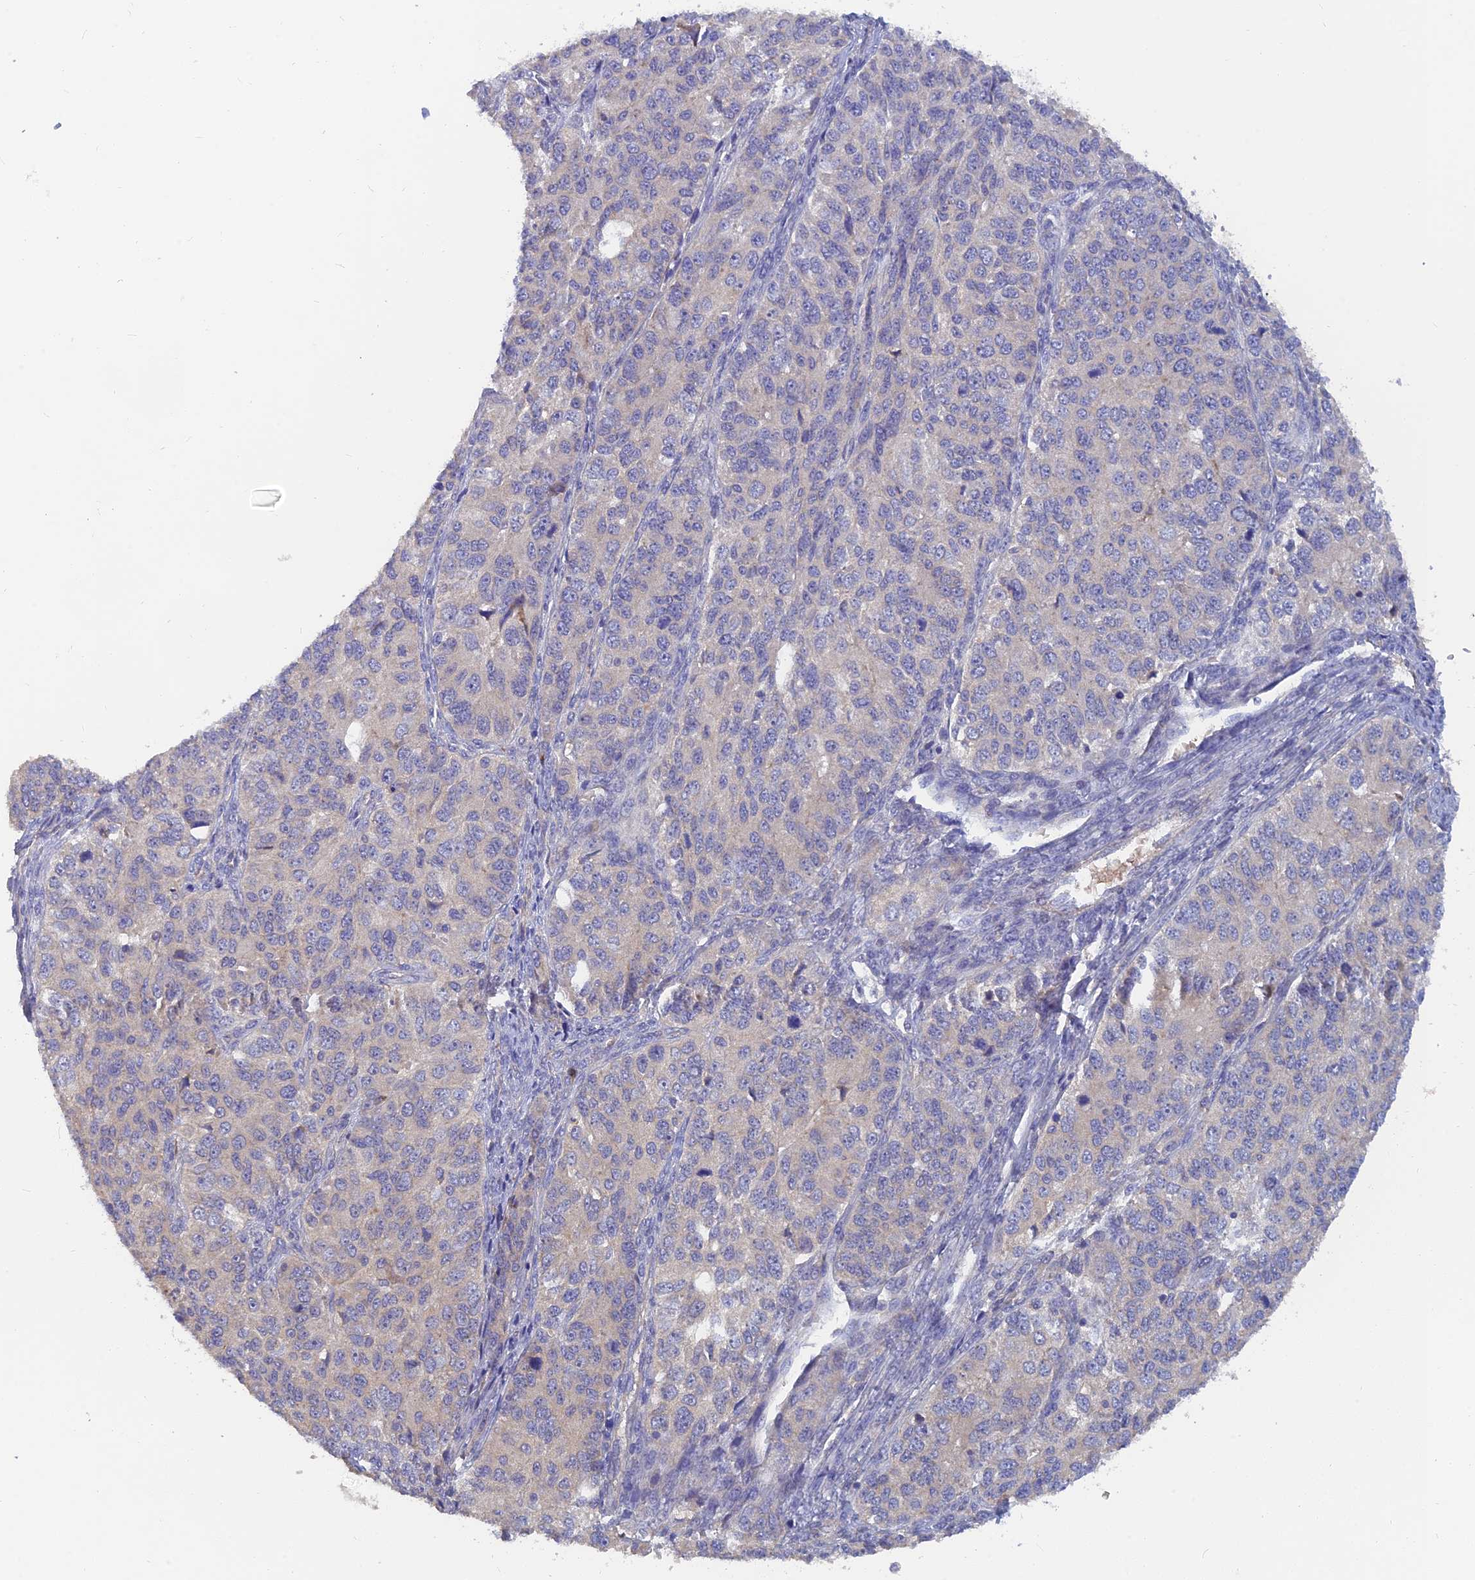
{"staining": {"intensity": "negative", "quantity": "none", "location": "none"}, "tissue": "ovarian cancer", "cell_type": "Tumor cells", "image_type": "cancer", "snomed": [{"axis": "morphology", "description": "Carcinoma, endometroid"}, {"axis": "topography", "description": "Ovary"}], "caption": "Immunohistochemistry photomicrograph of human ovarian cancer (endometroid carcinoma) stained for a protein (brown), which shows no positivity in tumor cells.", "gene": "ARRDC1", "patient": {"sex": "female", "age": 51}}